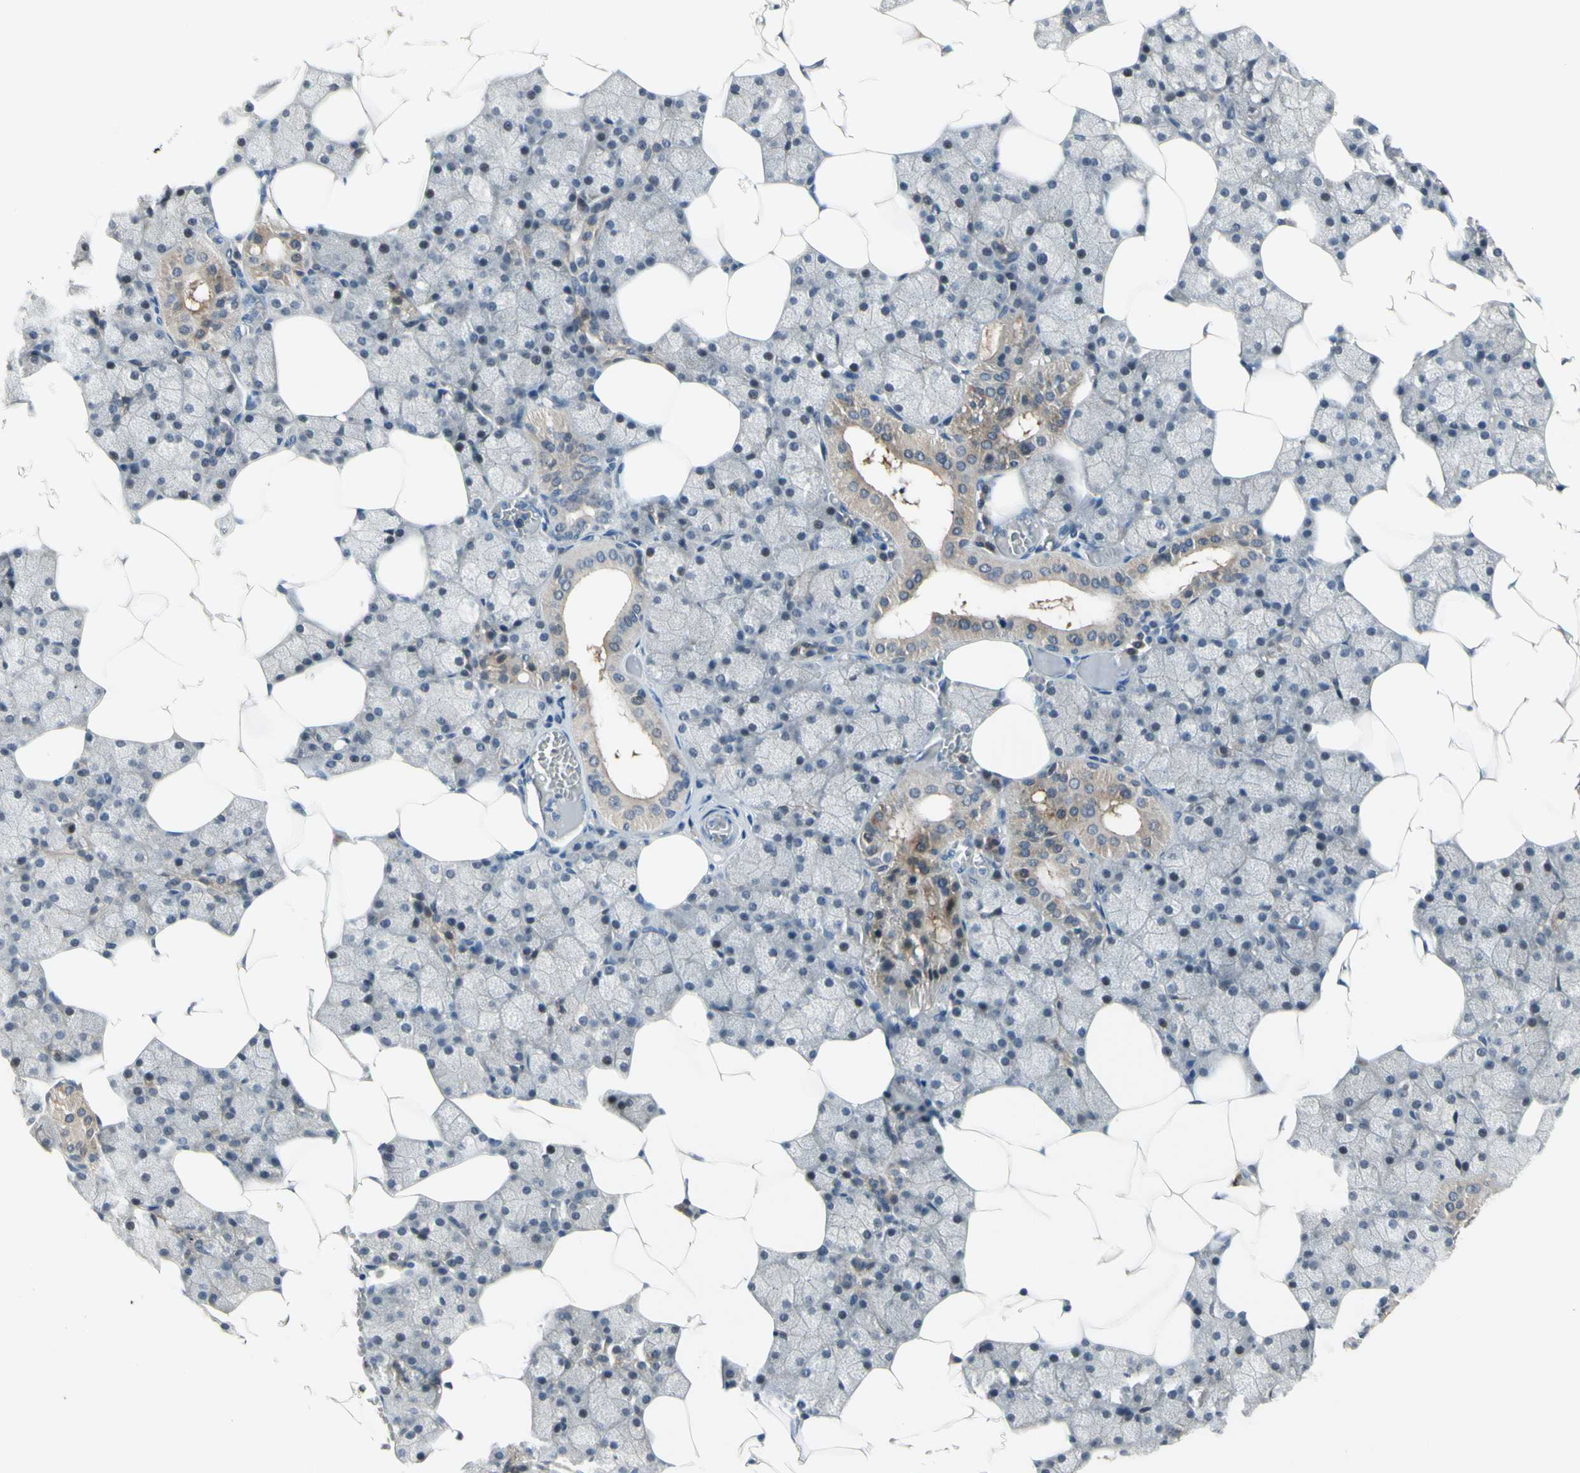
{"staining": {"intensity": "weak", "quantity": ">75%", "location": "cytoplasmic/membranous"}, "tissue": "salivary gland", "cell_type": "Glandular cells", "image_type": "normal", "snomed": [{"axis": "morphology", "description": "Normal tissue, NOS"}, {"axis": "topography", "description": "Salivary gland"}], "caption": "A brown stain shows weak cytoplasmic/membranous expression of a protein in glandular cells of benign human salivary gland.", "gene": "HSPA4", "patient": {"sex": "male", "age": 62}}